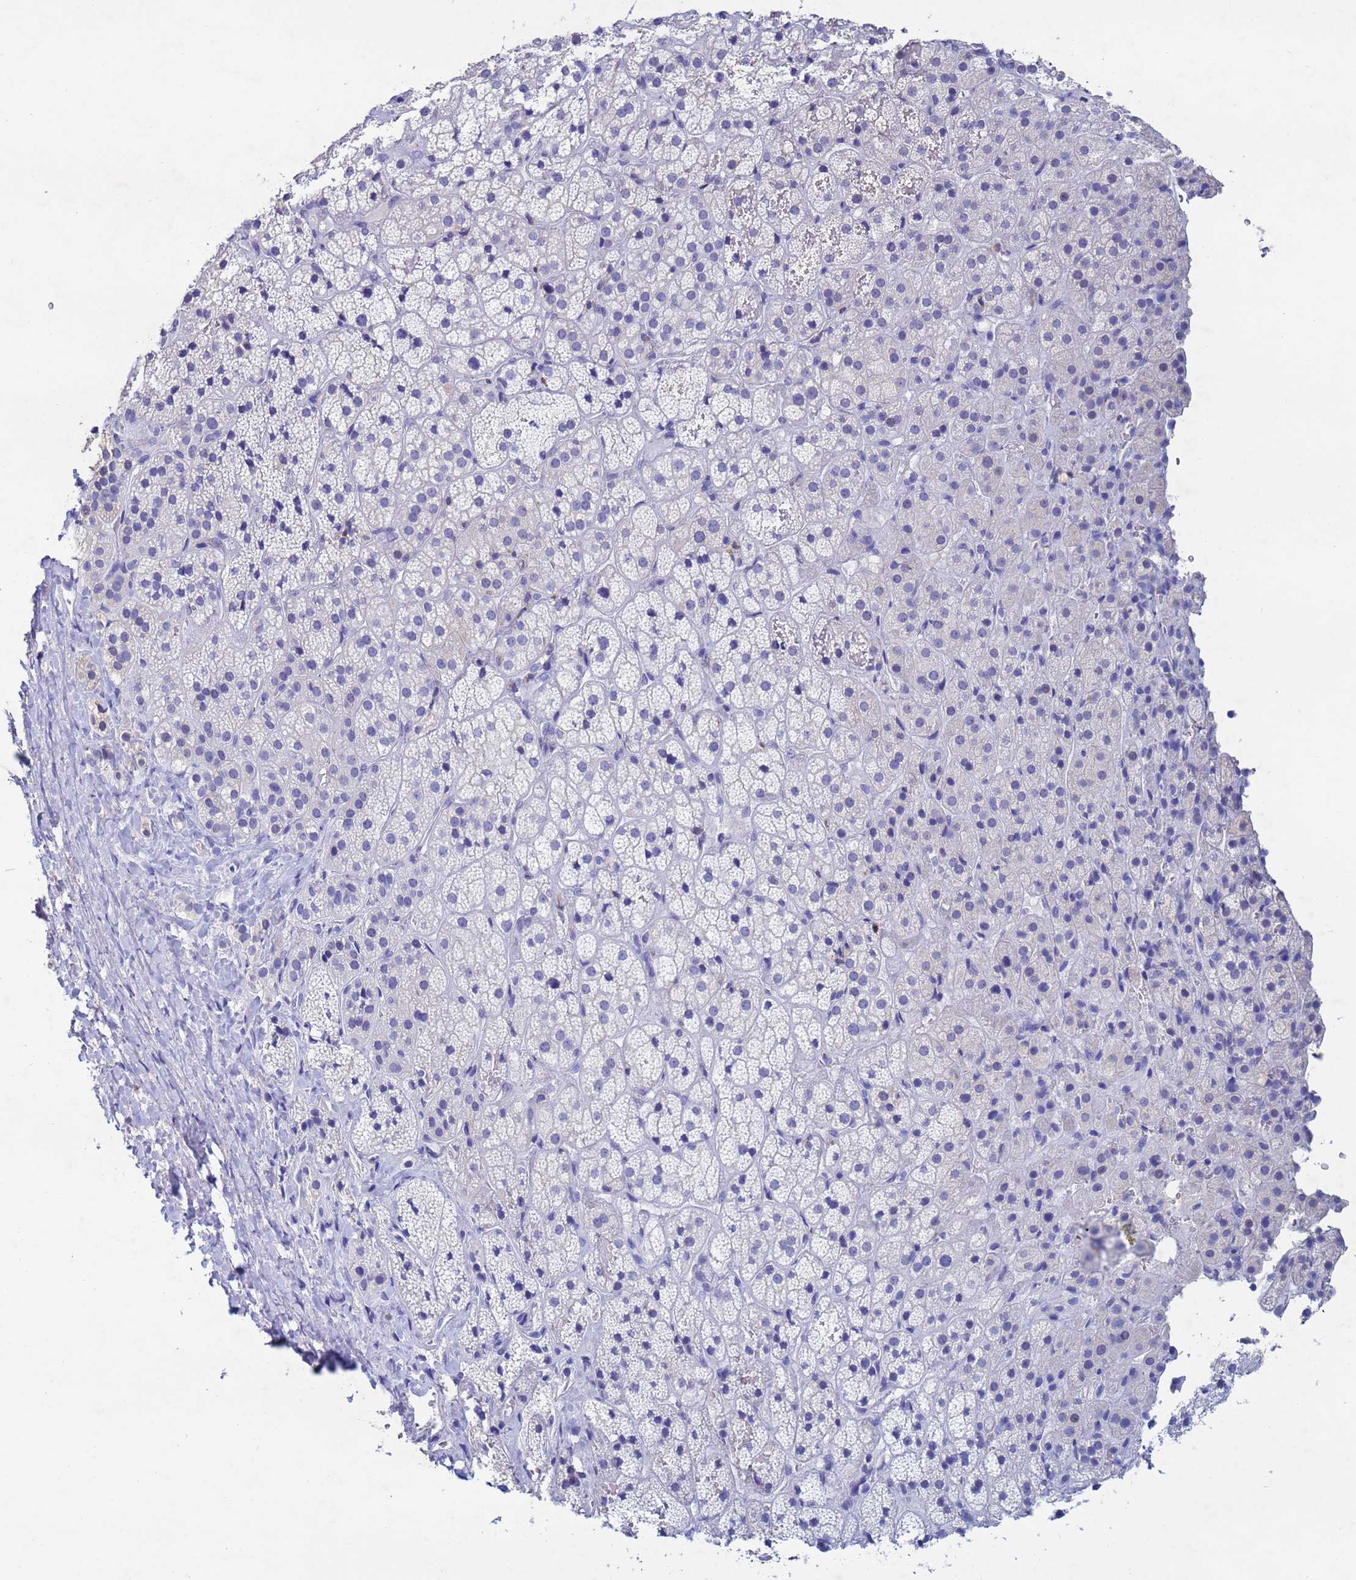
{"staining": {"intensity": "negative", "quantity": "none", "location": "none"}, "tissue": "adrenal gland", "cell_type": "Glandular cells", "image_type": "normal", "snomed": [{"axis": "morphology", "description": "Normal tissue, NOS"}, {"axis": "topography", "description": "Adrenal gland"}], "caption": "A high-resolution histopathology image shows IHC staining of normal adrenal gland, which demonstrates no significant expression in glandular cells. The staining was performed using DAB (3,3'-diaminobenzidine) to visualize the protein expression in brown, while the nuclei were stained in blue with hematoxylin (Magnification: 20x).", "gene": "CSTB", "patient": {"sex": "female", "age": 70}}